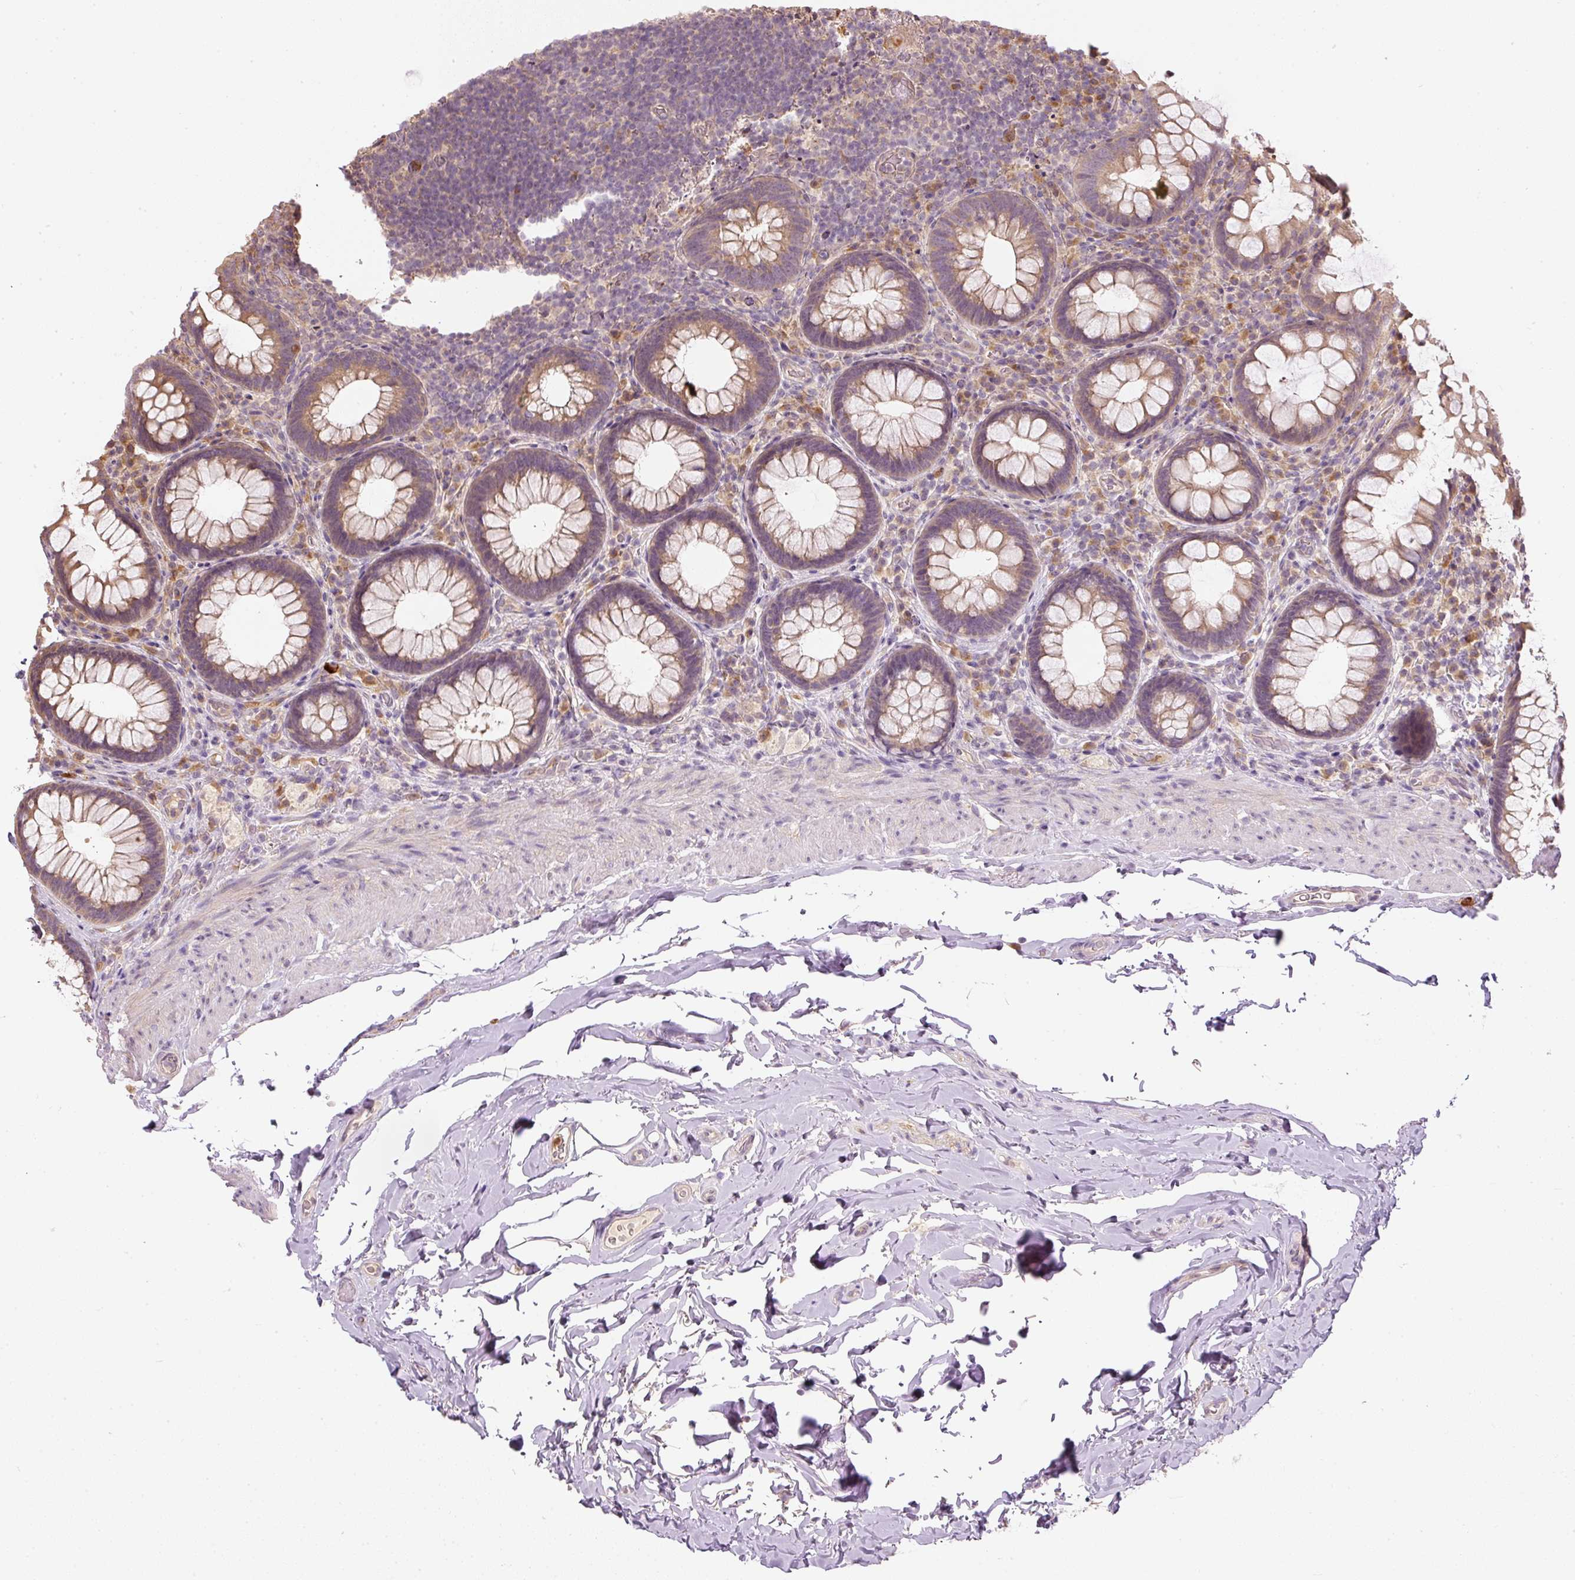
{"staining": {"intensity": "moderate", "quantity": "25%-75%", "location": "cytoplasmic/membranous"}, "tissue": "rectum", "cell_type": "Glandular cells", "image_type": "normal", "snomed": [{"axis": "morphology", "description": "Normal tissue, NOS"}, {"axis": "topography", "description": "Rectum"}], "caption": "An image of rectum stained for a protein exhibits moderate cytoplasmic/membranous brown staining in glandular cells. (DAB (3,3'-diaminobenzidine) IHC with brightfield microscopy, high magnification).", "gene": "CTTNBP2", "patient": {"sex": "female", "age": 69}}